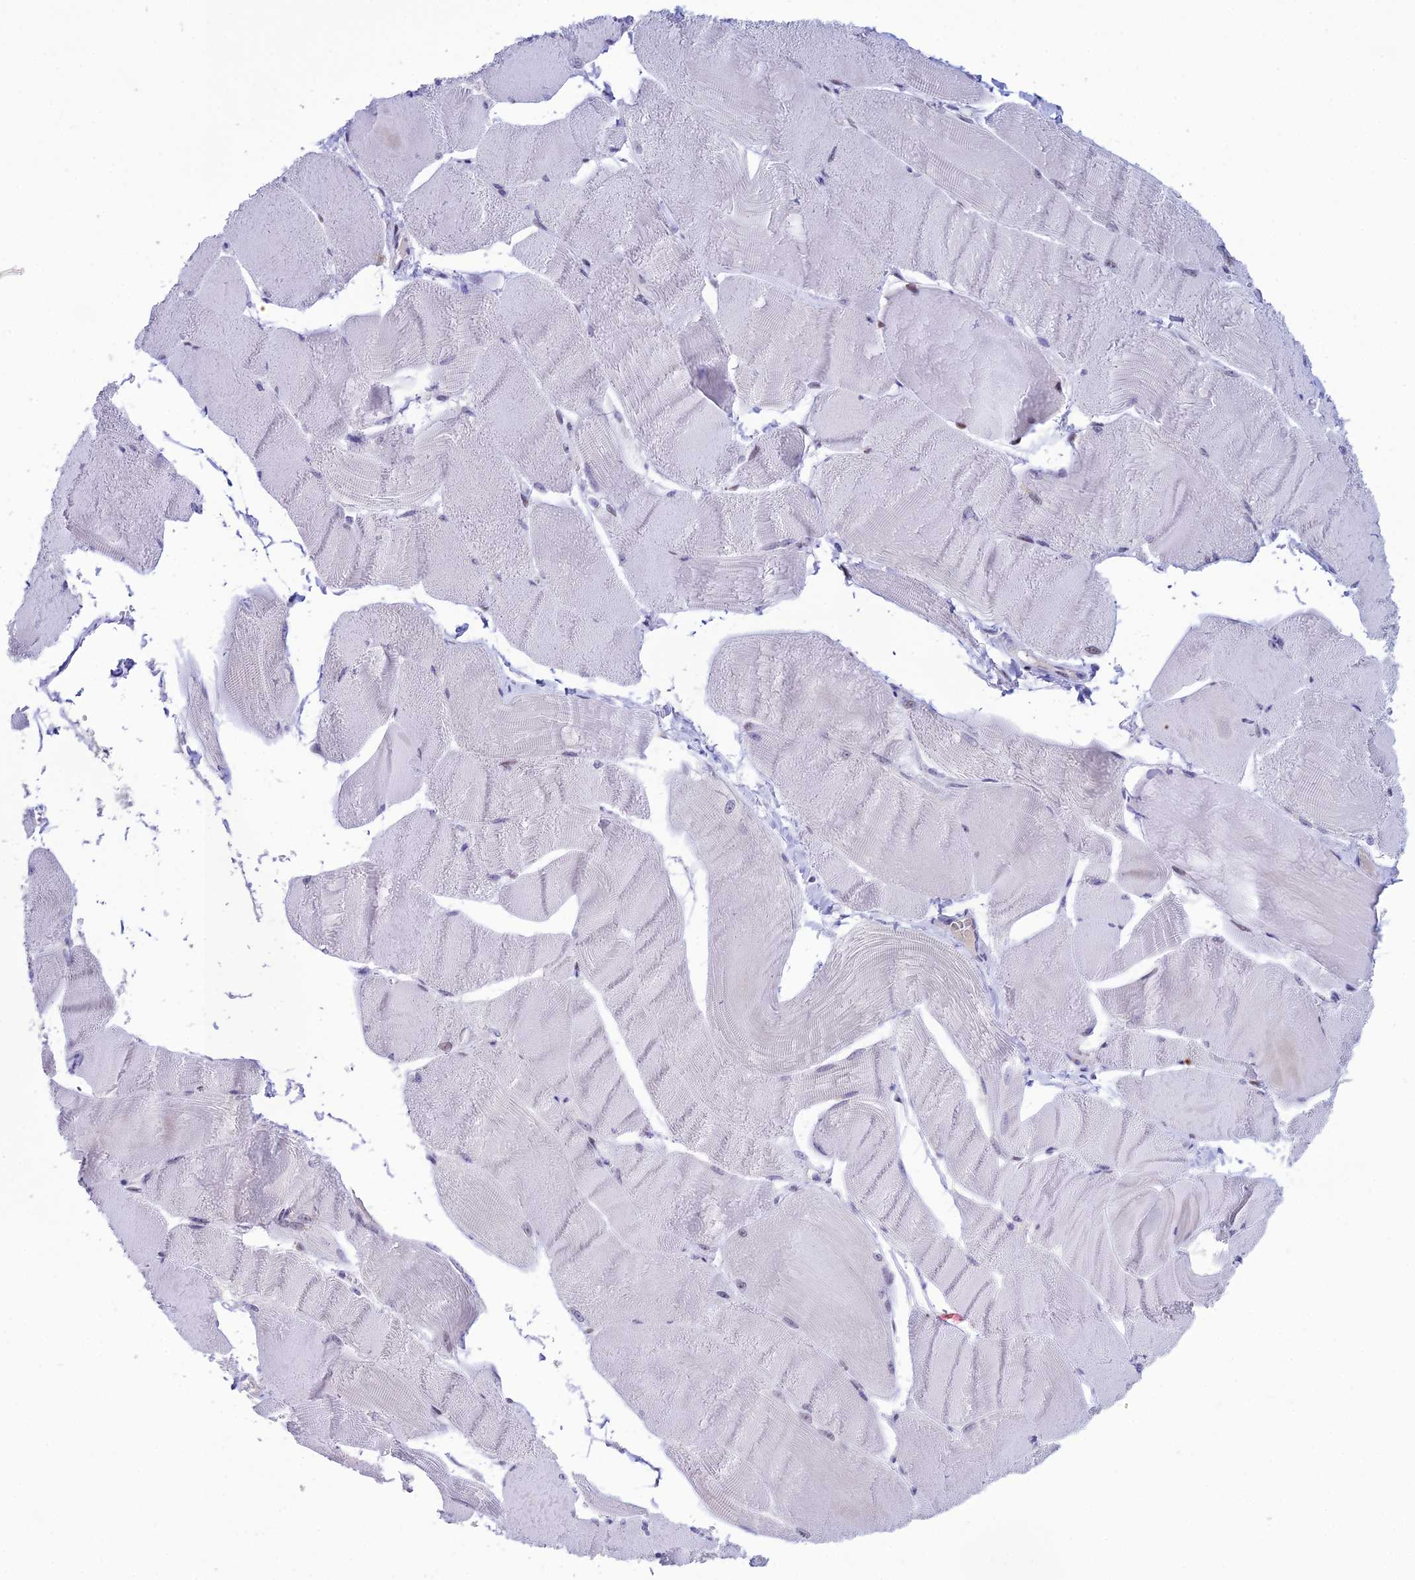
{"staining": {"intensity": "negative", "quantity": "none", "location": "none"}, "tissue": "skeletal muscle", "cell_type": "Myocytes", "image_type": "normal", "snomed": [{"axis": "morphology", "description": "Normal tissue, NOS"}, {"axis": "morphology", "description": "Basal cell carcinoma"}, {"axis": "topography", "description": "Skeletal muscle"}], "caption": "A high-resolution image shows IHC staining of normal skeletal muscle, which reveals no significant expression in myocytes.", "gene": "MFSD2B", "patient": {"sex": "female", "age": 64}}